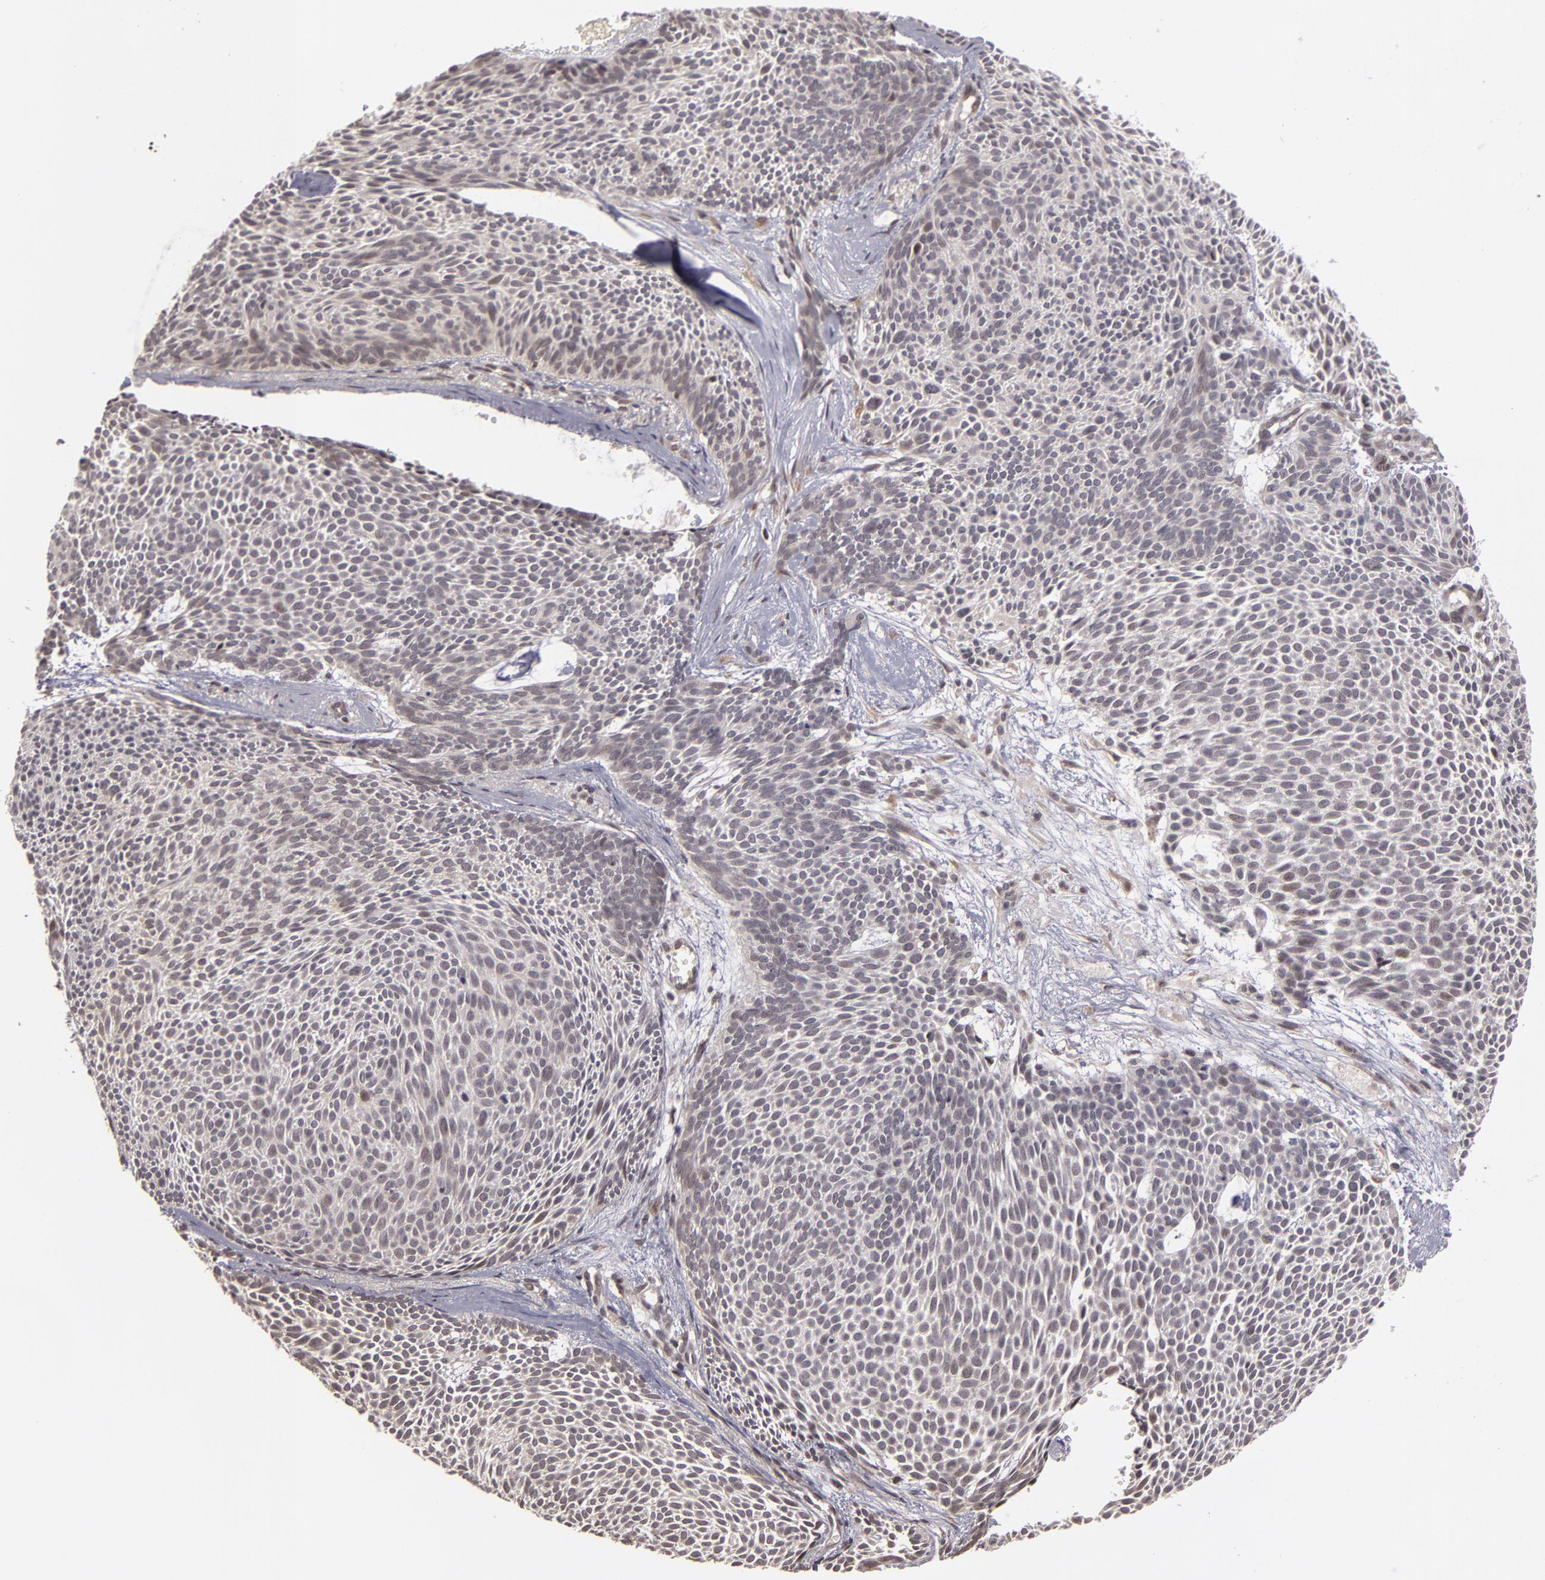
{"staining": {"intensity": "weak", "quantity": "<25%", "location": "nuclear"}, "tissue": "skin cancer", "cell_type": "Tumor cells", "image_type": "cancer", "snomed": [{"axis": "morphology", "description": "Basal cell carcinoma"}, {"axis": "topography", "description": "Skin"}], "caption": "A micrograph of human basal cell carcinoma (skin) is negative for staining in tumor cells. The staining was performed using DAB (3,3'-diaminobenzidine) to visualize the protein expression in brown, while the nuclei were stained in blue with hematoxylin (Magnification: 20x).", "gene": "ZNF133", "patient": {"sex": "male", "age": 84}}